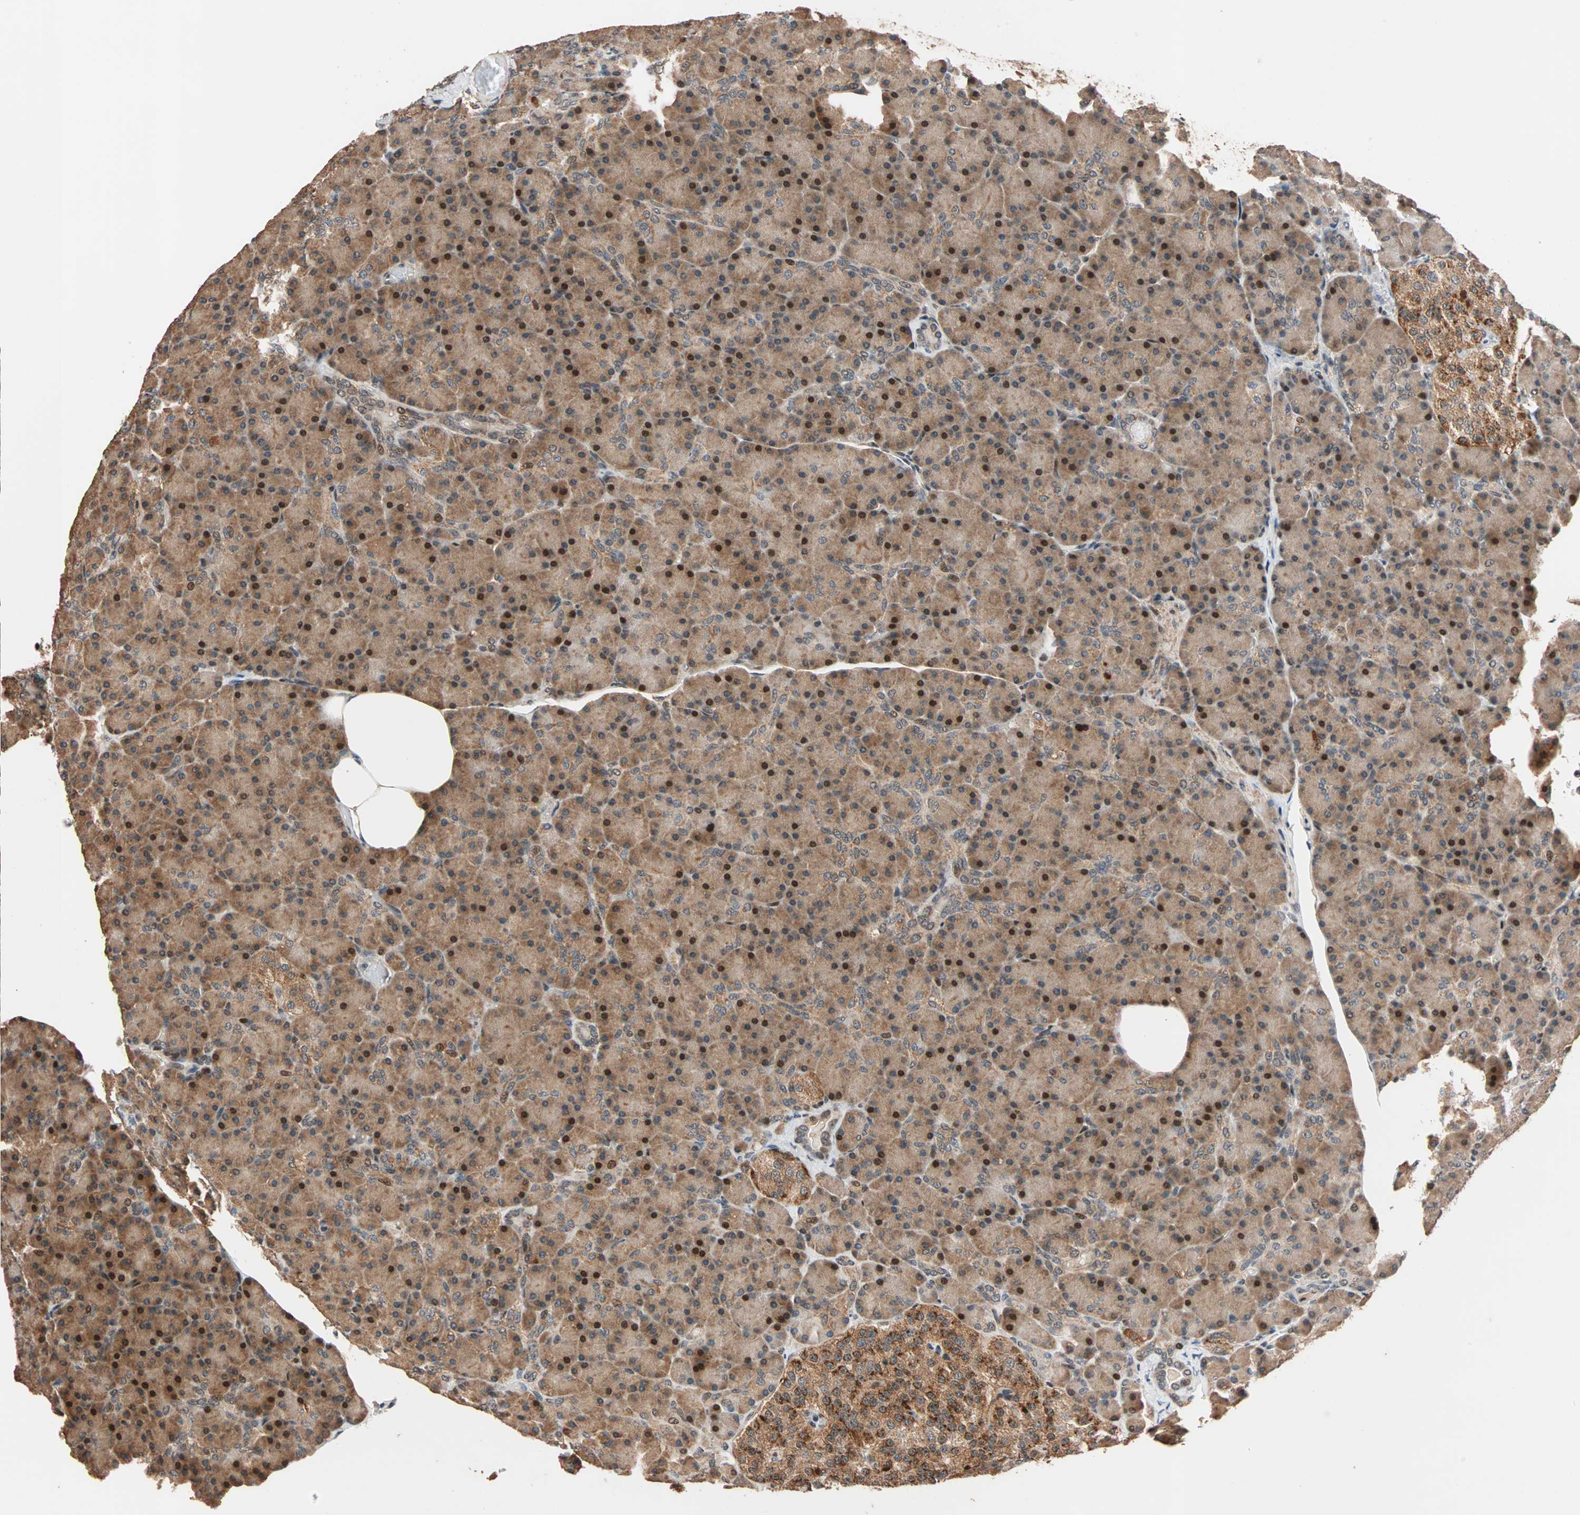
{"staining": {"intensity": "strong", "quantity": ">75%", "location": "cytoplasmic/membranous,nuclear"}, "tissue": "pancreas", "cell_type": "Exocrine glandular cells", "image_type": "normal", "snomed": [{"axis": "morphology", "description": "Normal tissue, NOS"}, {"axis": "topography", "description": "Pancreas"}], "caption": "Human pancreas stained with a protein marker shows strong staining in exocrine glandular cells.", "gene": "HECW1", "patient": {"sex": "female", "age": 43}}